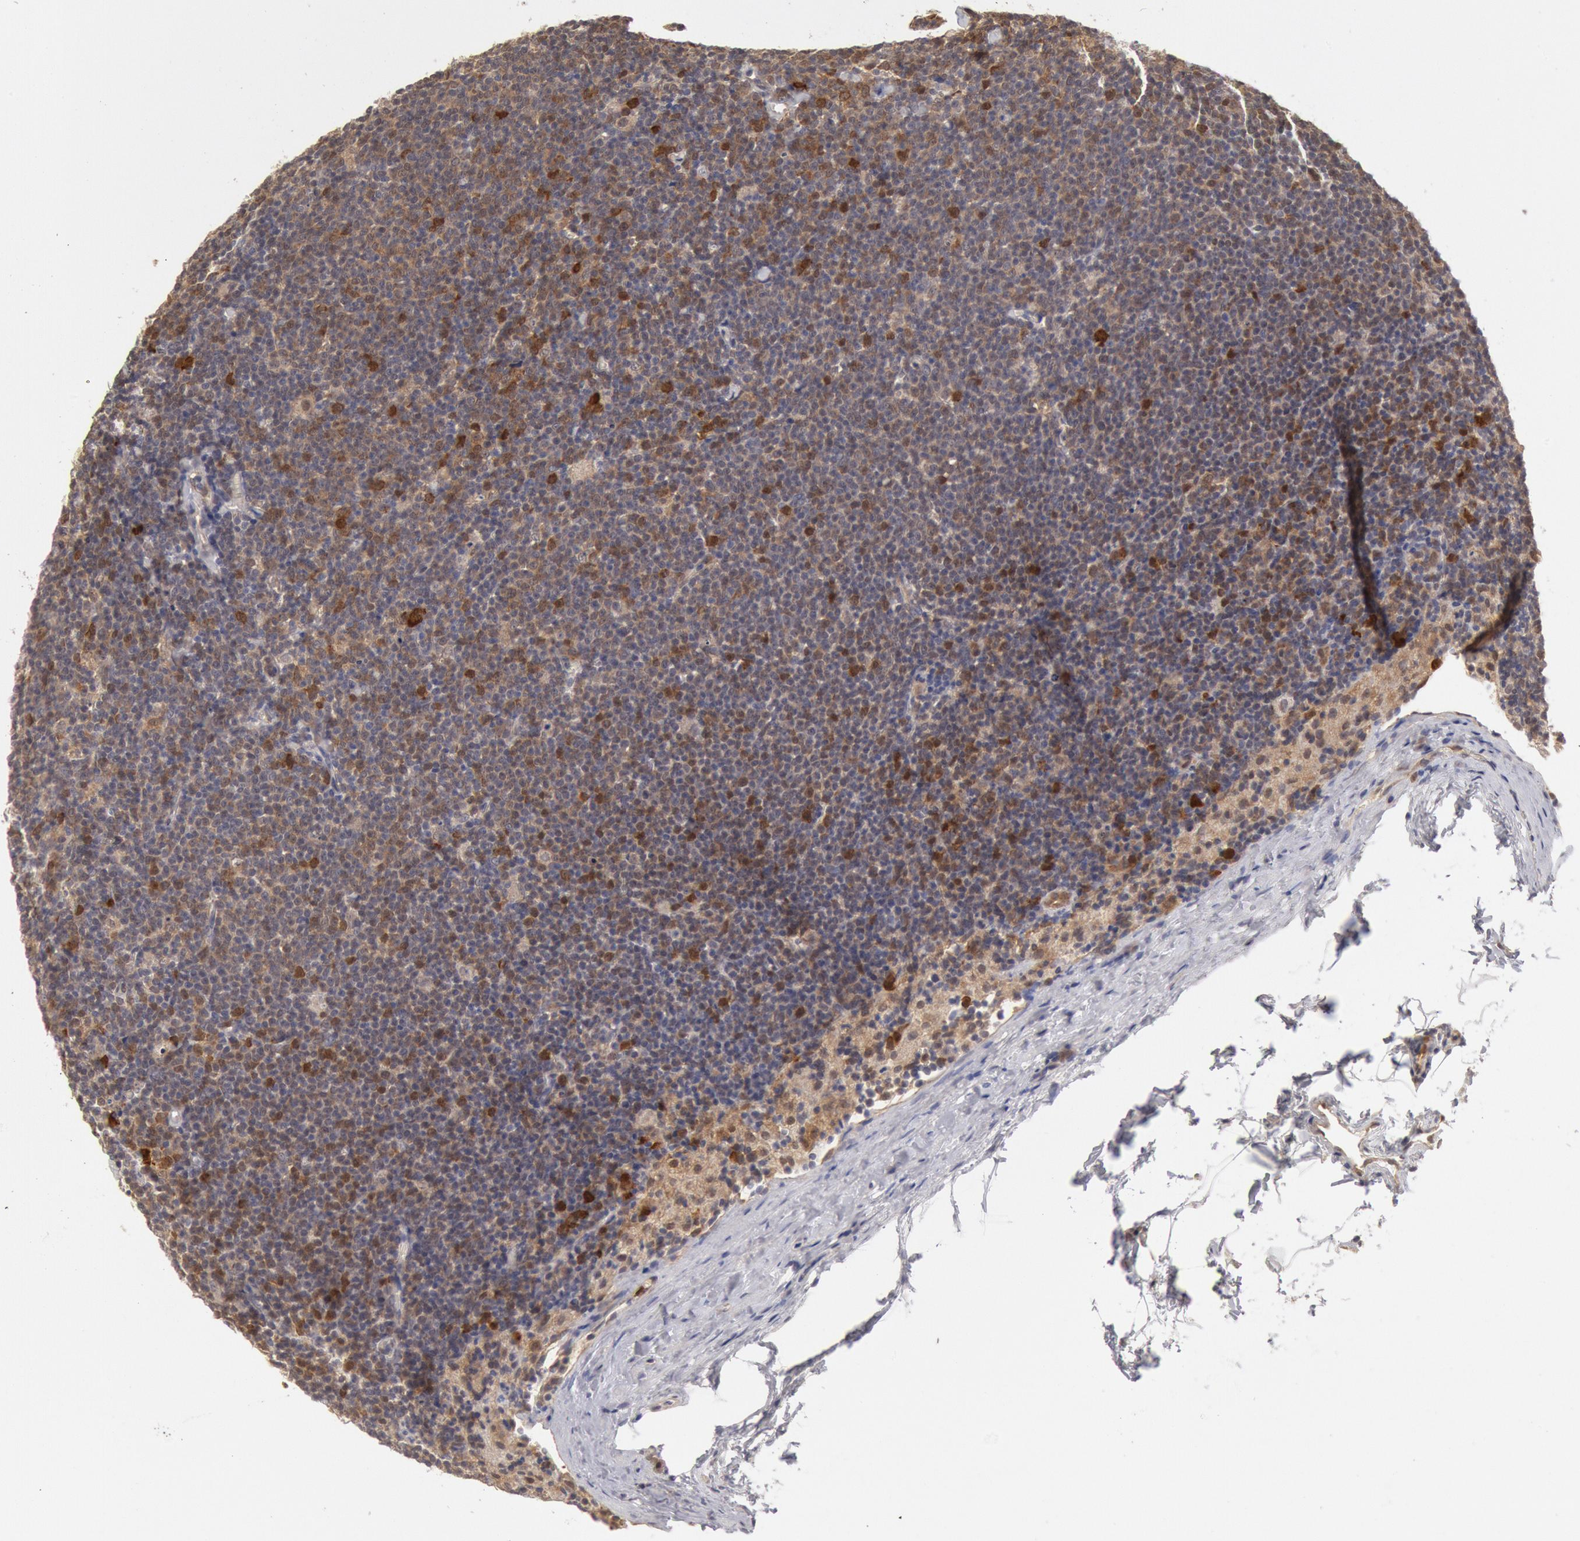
{"staining": {"intensity": "strong", "quantity": "<25%", "location": "cytoplasmic/membranous,nuclear"}, "tissue": "lymphoma", "cell_type": "Tumor cells", "image_type": "cancer", "snomed": [{"axis": "morphology", "description": "Malignant lymphoma, non-Hodgkin's type, Low grade"}, {"axis": "topography", "description": "Lymph node"}], "caption": "The image exhibits immunohistochemical staining of malignant lymphoma, non-Hodgkin's type (low-grade). There is strong cytoplasmic/membranous and nuclear positivity is present in about <25% of tumor cells.", "gene": "DNAJA1", "patient": {"sex": "male", "age": 65}}